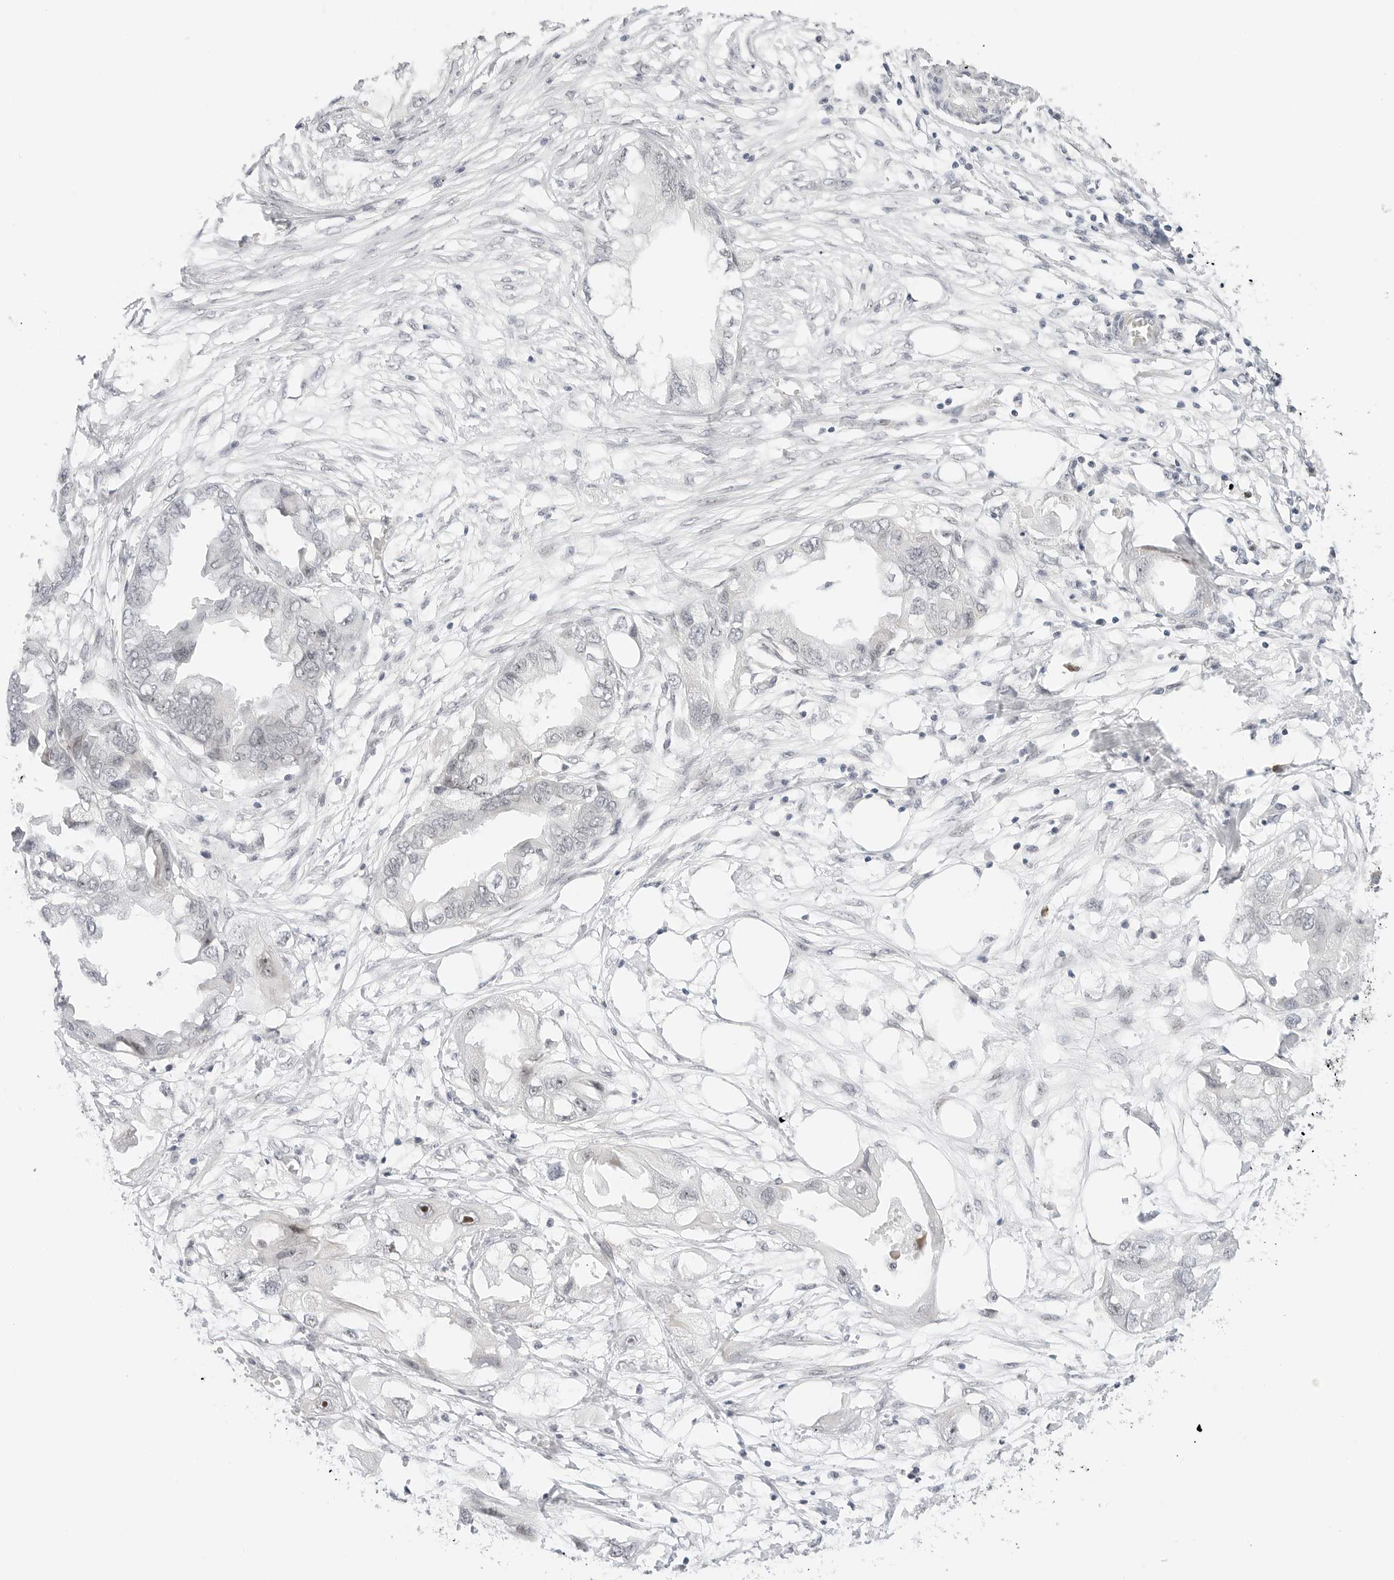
{"staining": {"intensity": "weak", "quantity": "<25%", "location": "nuclear"}, "tissue": "endometrial cancer", "cell_type": "Tumor cells", "image_type": "cancer", "snomed": [{"axis": "morphology", "description": "Adenocarcinoma, NOS"}, {"axis": "morphology", "description": "Adenocarcinoma, metastatic, NOS"}, {"axis": "topography", "description": "Adipose tissue"}, {"axis": "topography", "description": "Endometrium"}], "caption": "Endometrial cancer (metastatic adenocarcinoma) stained for a protein using IHC exhibits no staining tumor cells.", "gene": "HIPK3", "patient": {"sex": "female", "age": 67}}